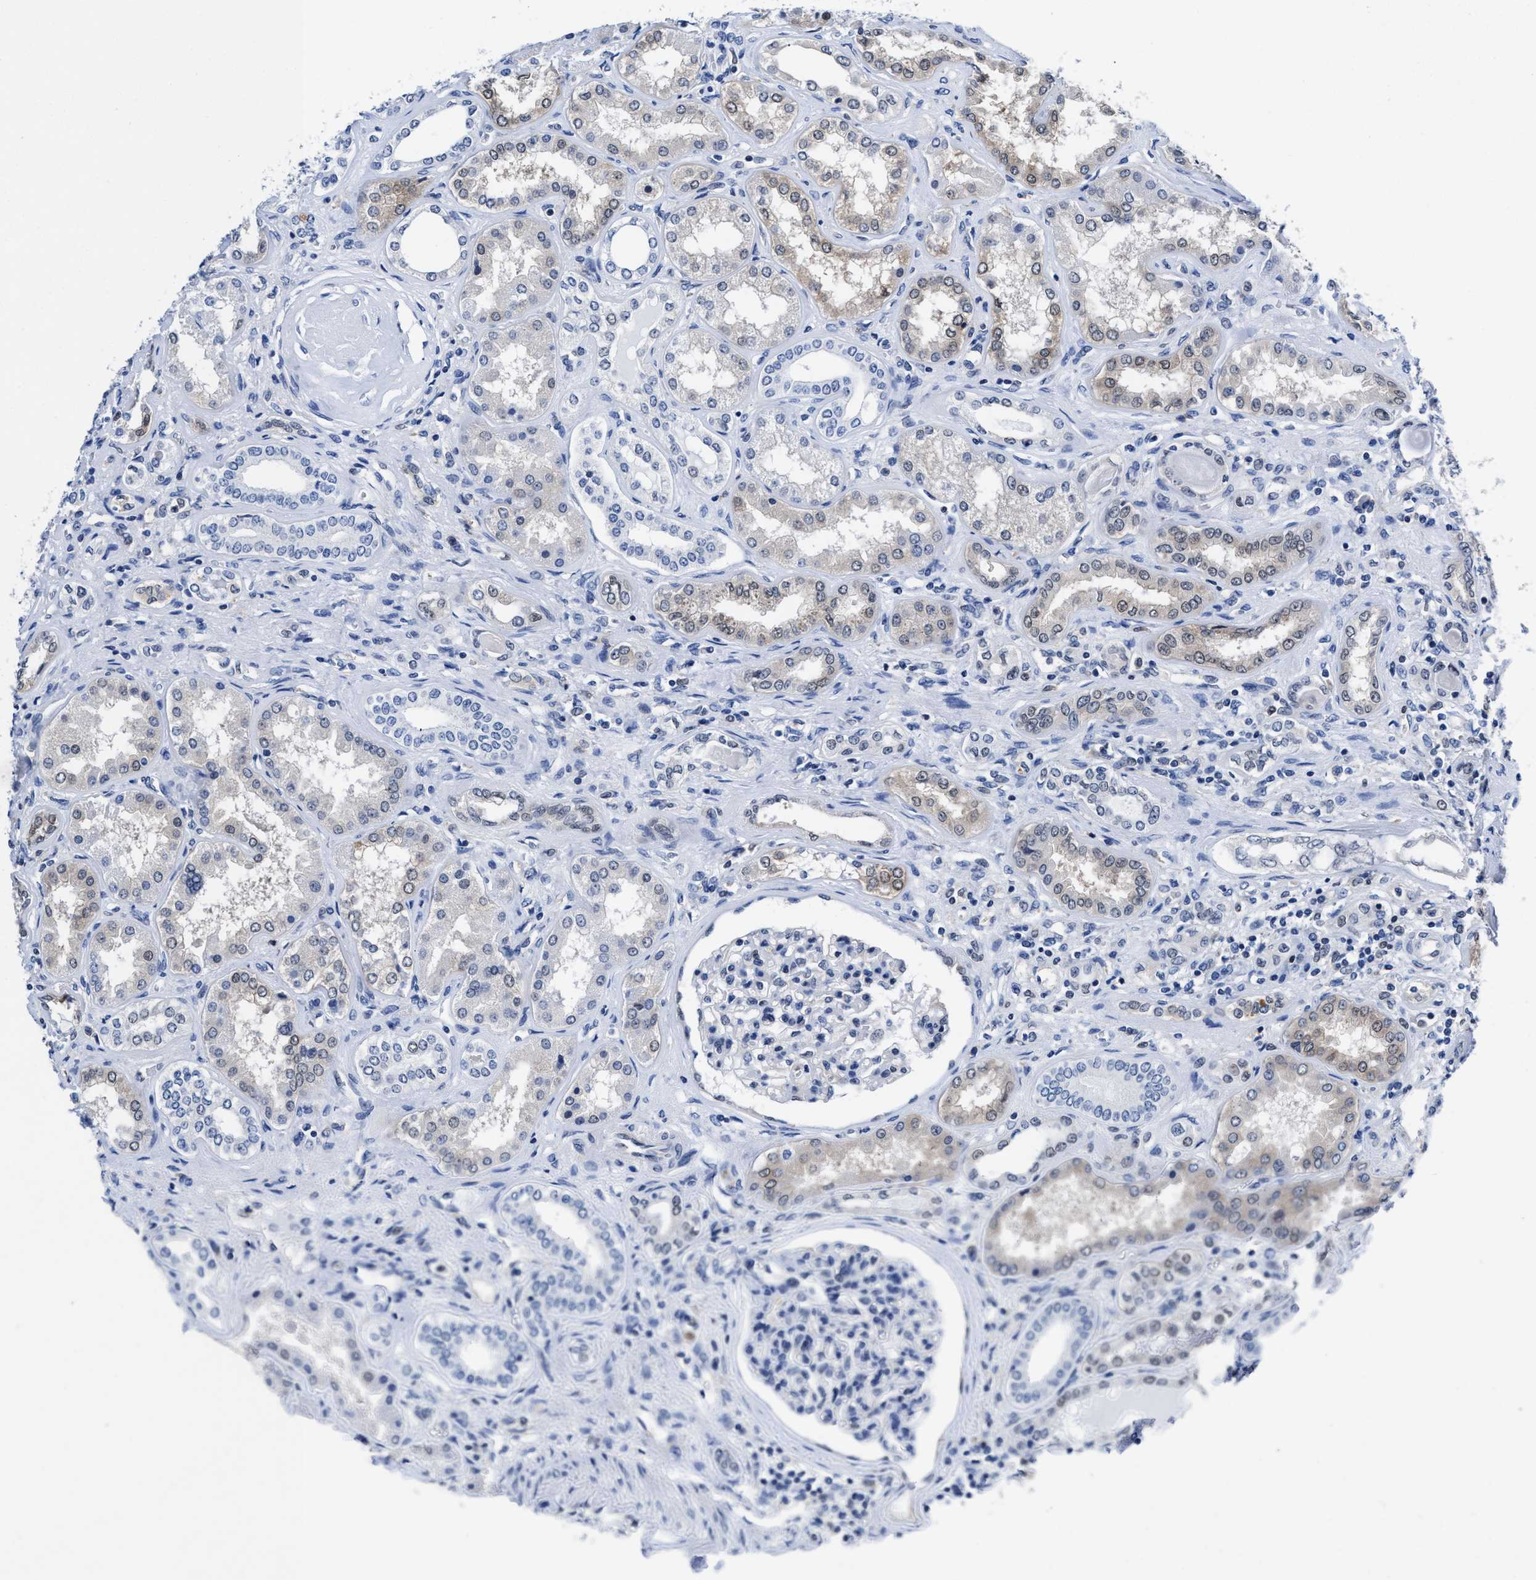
{"staining": {"intensity": "negative", "quantity": "none", "location": "none"}, "tissue": "kidney", "cell_type": "Cells in glomeruli", "image_type": "normal", "snomed": [{"axis": "morphology", "description": "Normal tissue, NOS"}, {"axis": "topography", "description": "Kidney"}], "caption": "Immunohistochemistry histopathology image of benign human kidney stained for a protein (brown), which demonstrates no positivity in cells in glomeruli. (IHC, brightfield microscopy, high magnification).", "gene": "ACLY", "patient": {"sex": "female", "age": 56}}